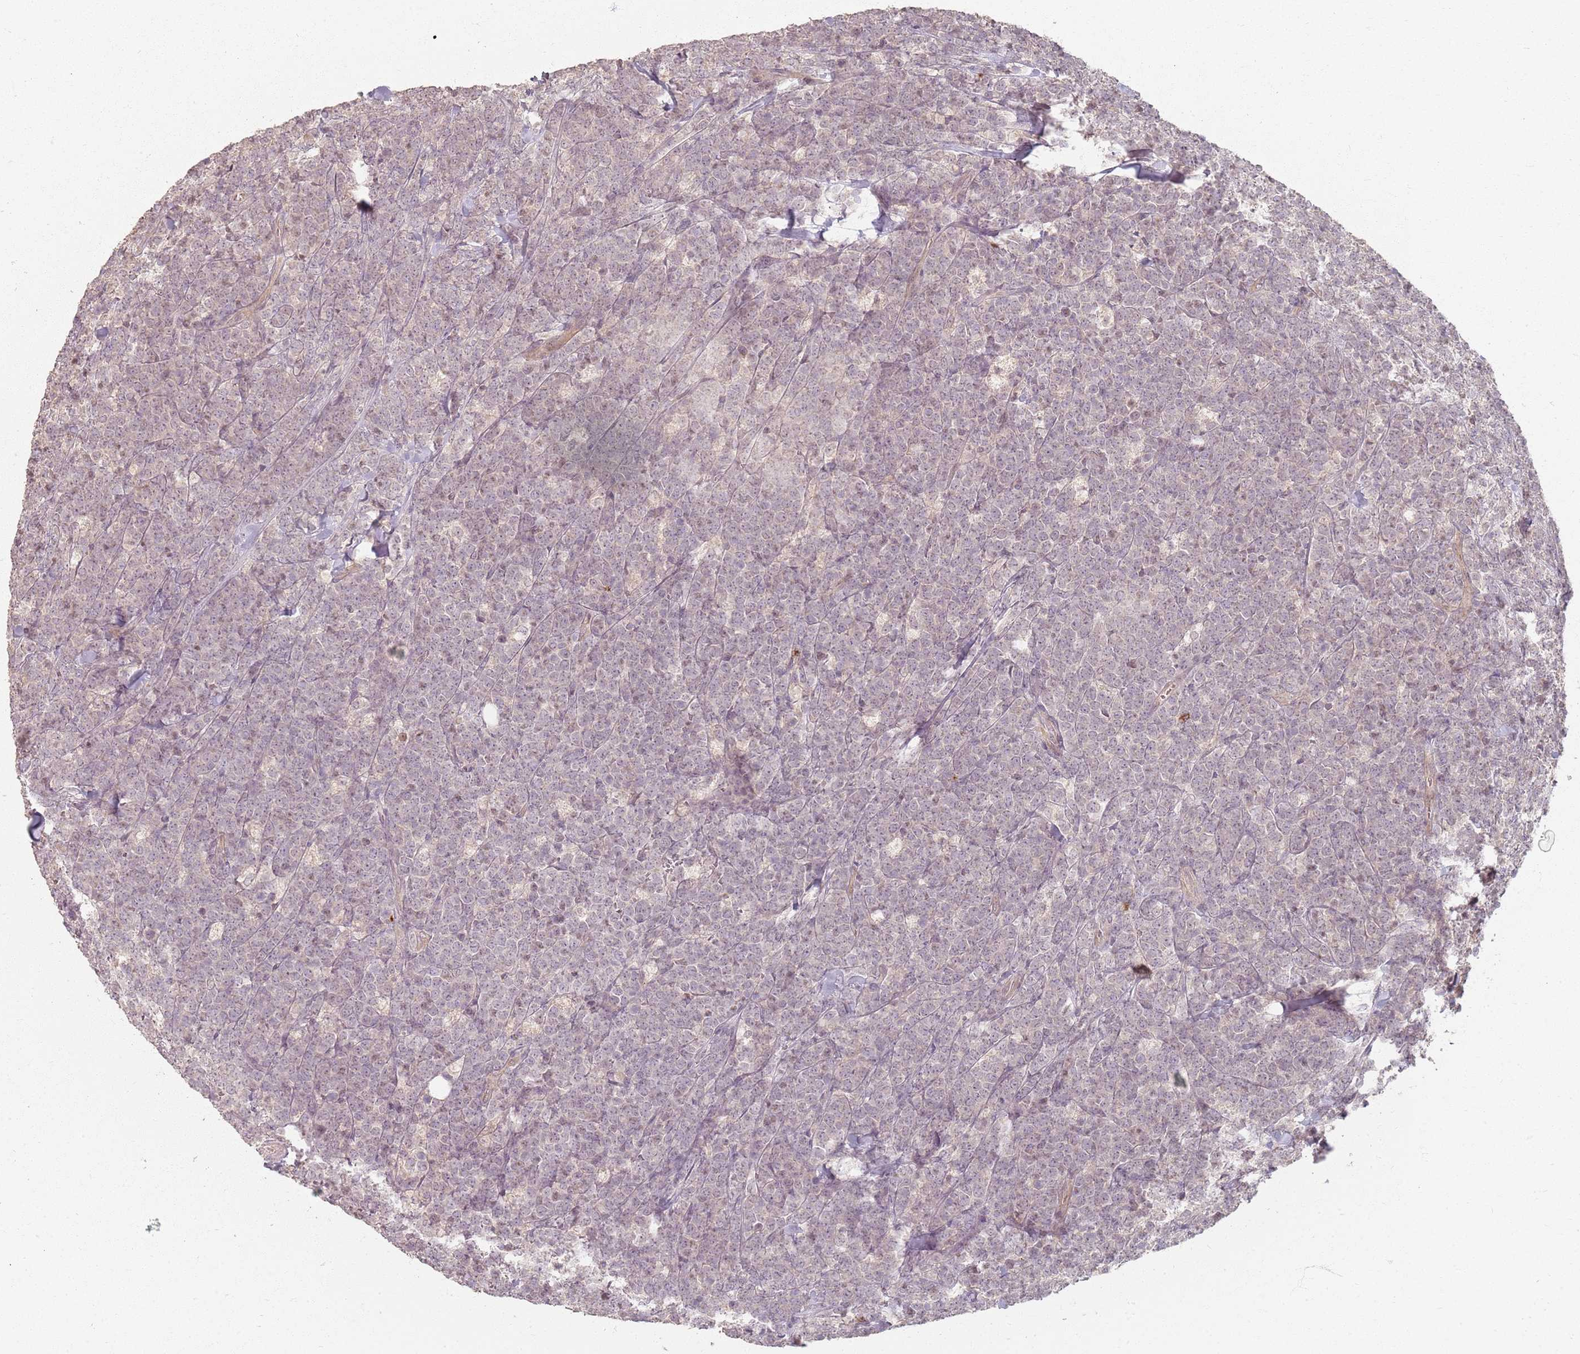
{"staining": {"intensity": "negative", "quantity": "none", "location": "none"}, "tissue": "lymphoma", "cell_type": "Tumor cells", "image_type": "cancer", "snomed": [{"axis": "morphology", "description": "Malignant lymphoma, non-Hodgkin's type, High grade"}, {"axis": "topography", "description": "Small intestine"}], "caption": "Immunohistochemistry (IHC) micrograph of neoplastic tissue: high-grade malignant lymphoma, non-Hodgkin's type stained with DAB (3,3'-diaminobenzidine) shows no significant protein positivity in tumor cells.", "gene": "CCDC168", "patient": {"sex": "male", "age": 8}}